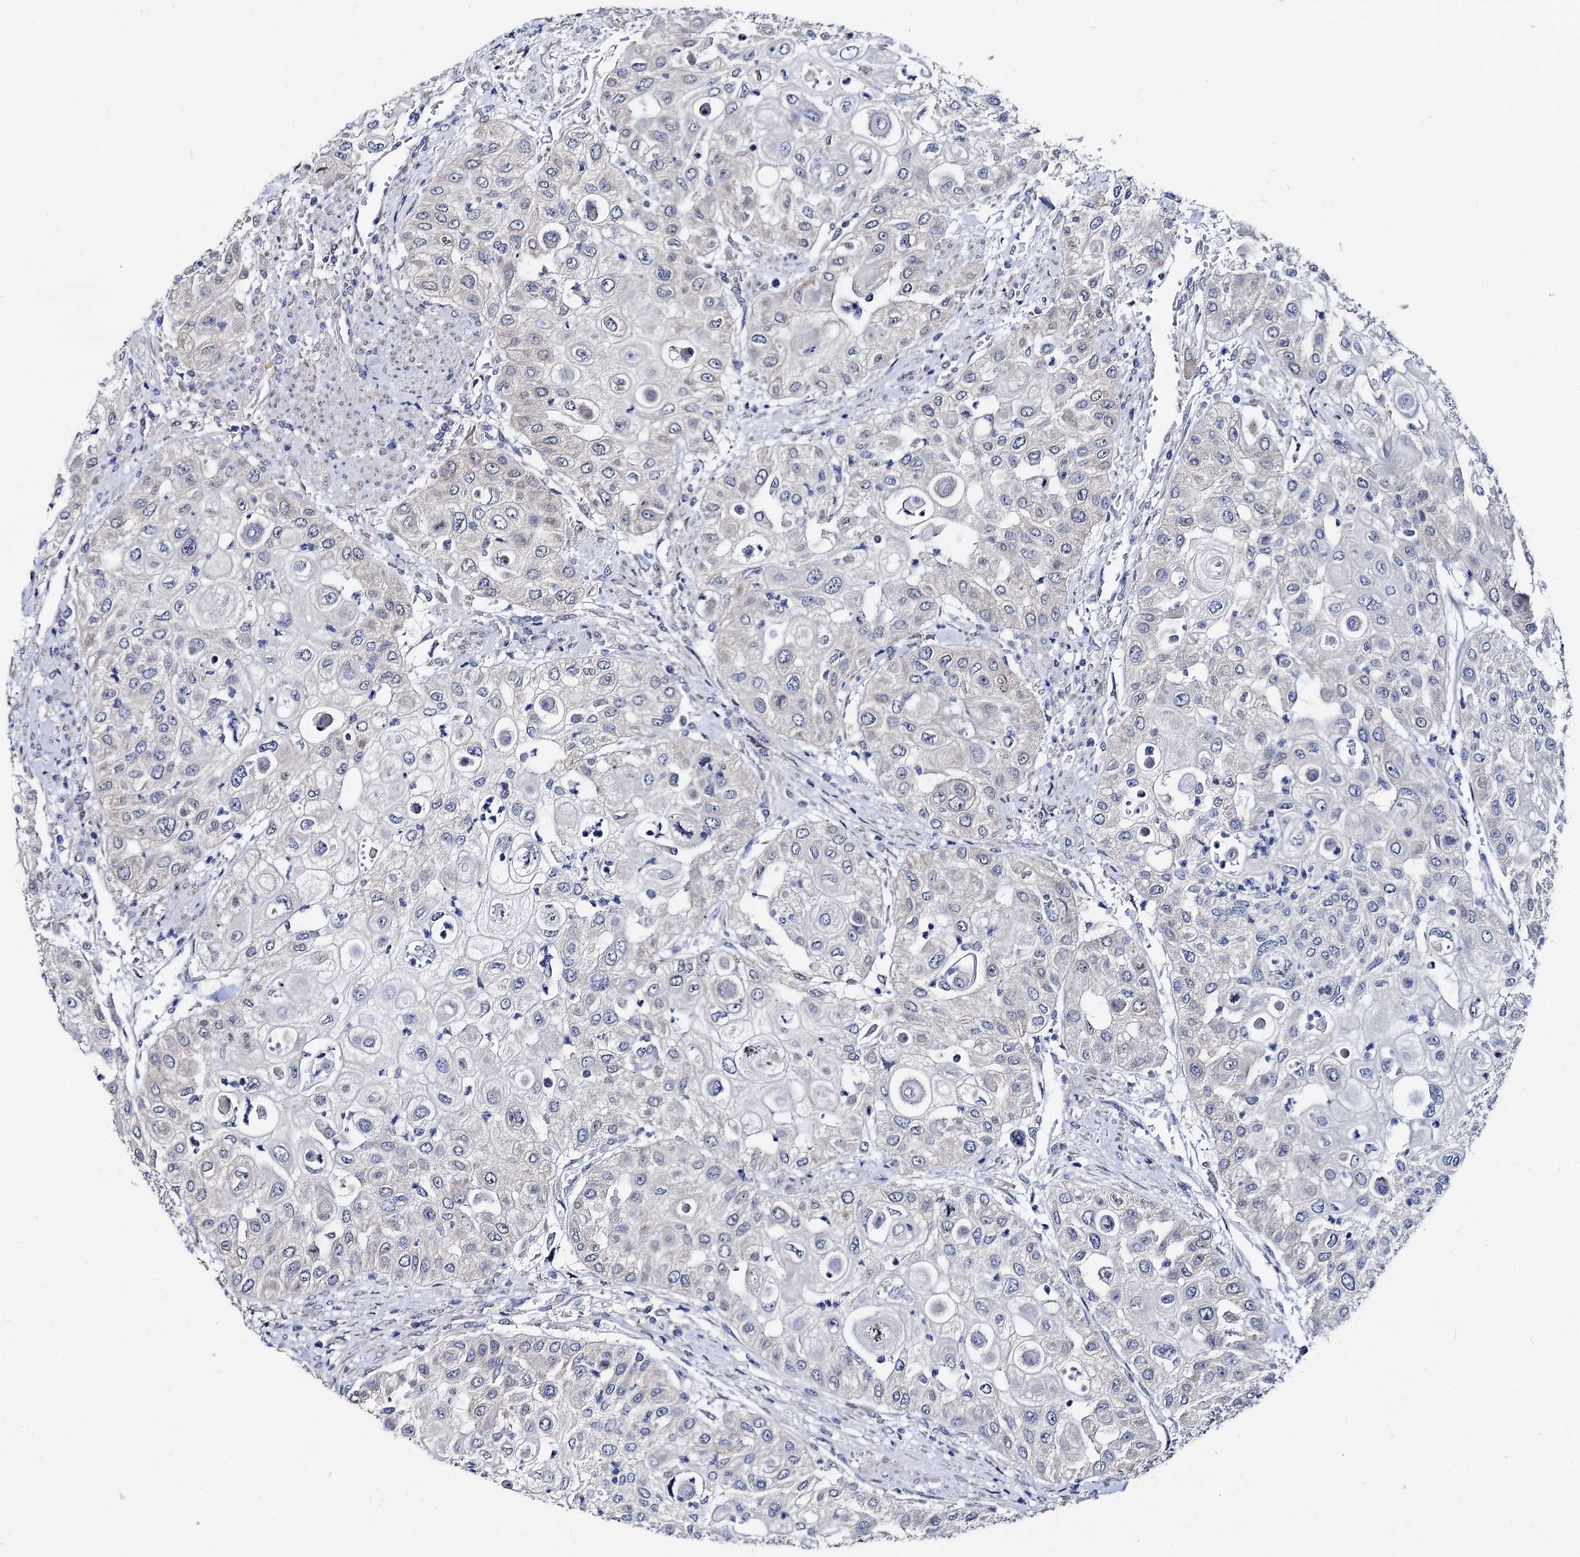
{"staining": {"intensity": "negative", "quantity": "none", "location": "none"}, "tissue": "urothelial cancer", "cell_type": "Tumor cells", "image_type": "cancer", "snomed": [{"axis": "morphology", "description": "Urothelial carcinoma, High grade"}, {"axis": "topography", "description": "Urinary bladder"}], "caption": "This is a photomicrograph of immunohistochemistry staining of urothelial cancer, which shows no staining in tumor cells. (Stains: DAB immunohistochemistry with hematoxylin counter stain, Microscopy: brightfield microscopy at high magnification).", "gene": "CAPRIN2", "patient": {"sex": "female", "age": 79}}